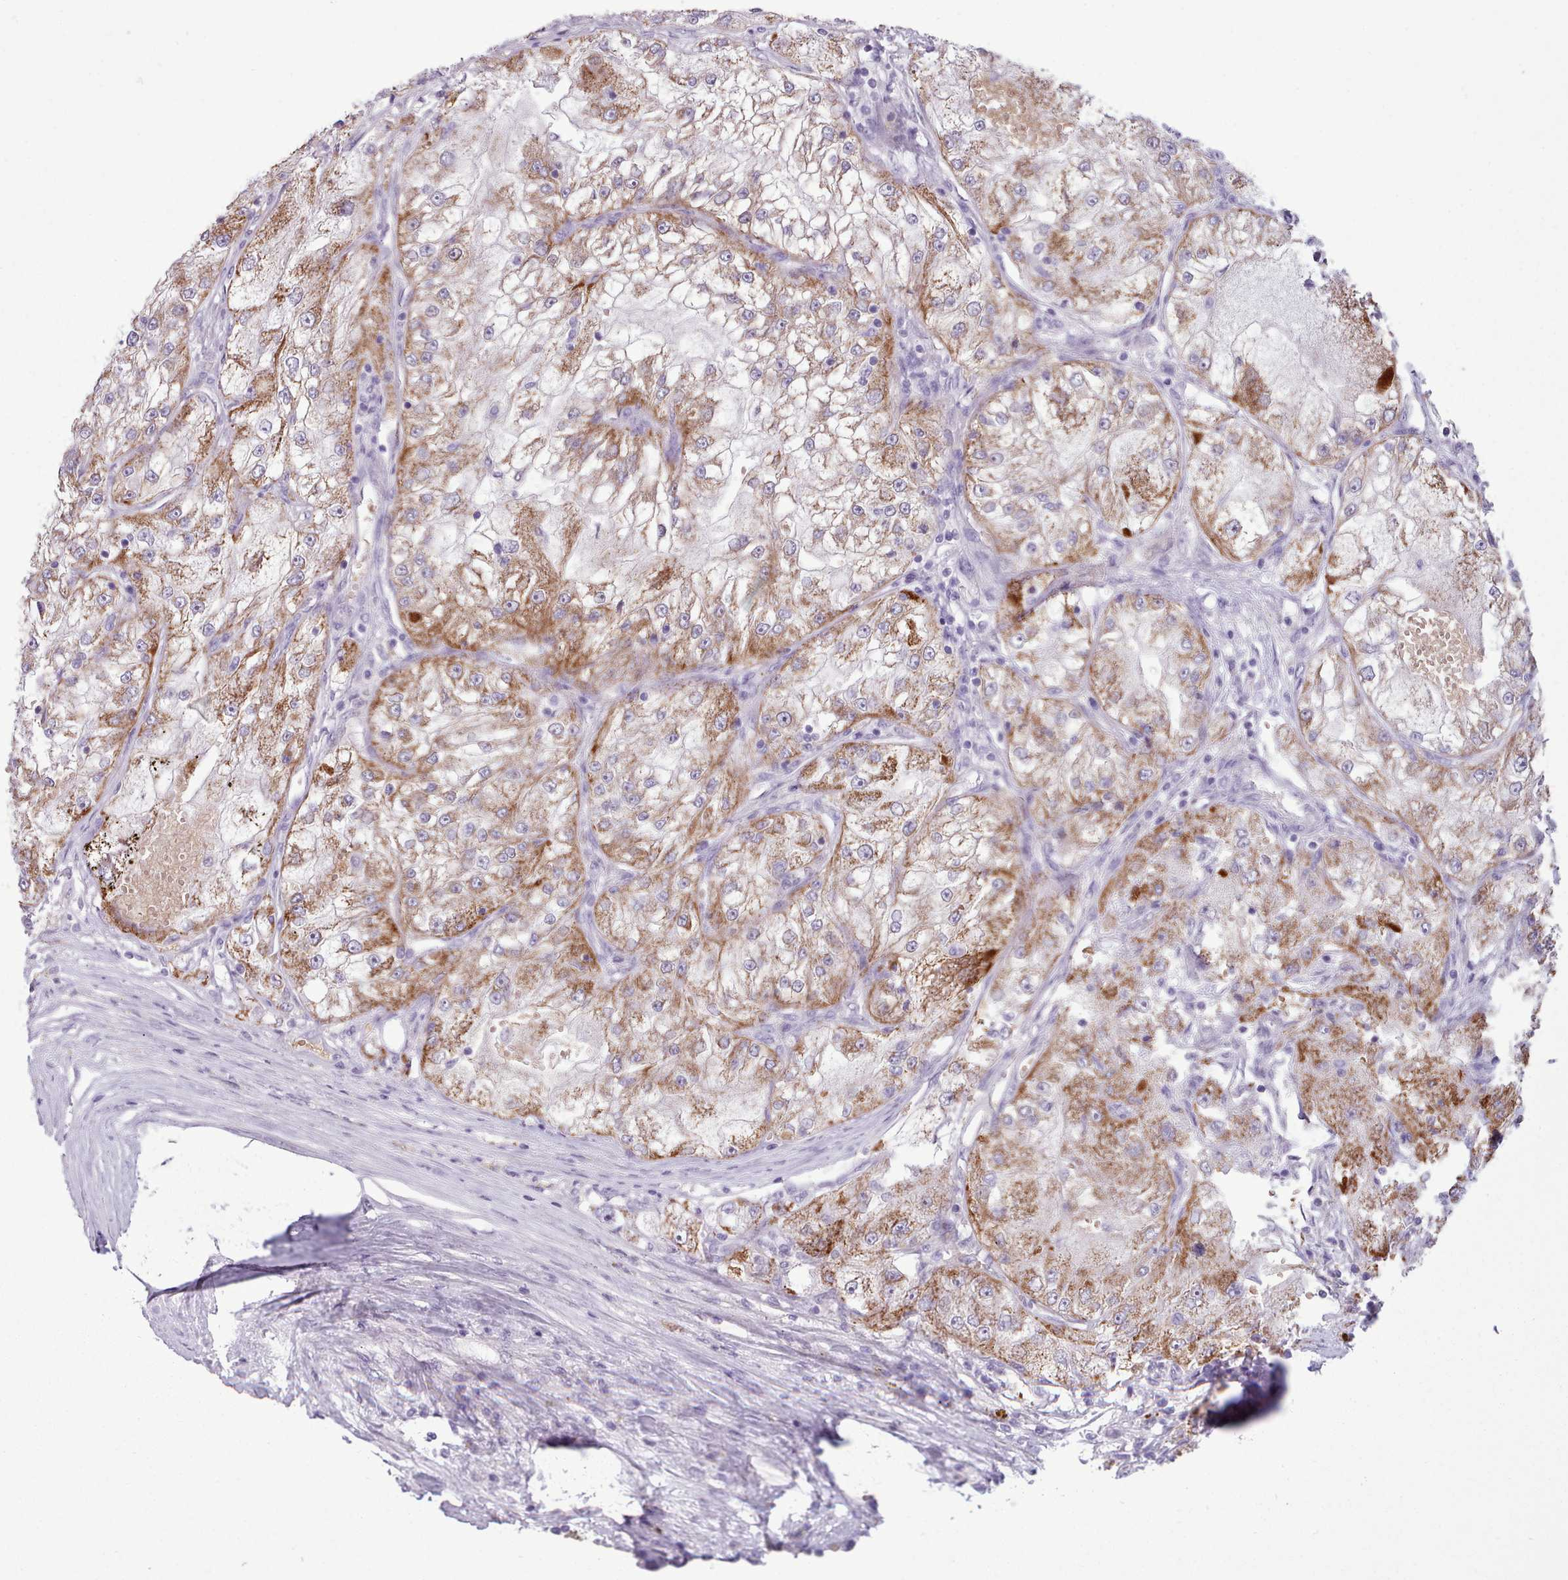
{"staining": {"intensity": "moderate", "quantity": ">75%", "location": "cytoplasmic/membranous"}, "tissue": "renal cancer", "cell_type": "Tumor cells", "image_type": "cancer", "snomed": [{"axis": "morphology", "description": "Adenocarcinoma, NOS"}, {"axis": "topography", "description": "Kidney"}], "caption": "Moderate cytoplasmic/membranous protein positivity is appreciated in about >75% of tumor cells in renal cancer.", "gene": "AK4", "patient": {"sex": "female", "age": 72}}